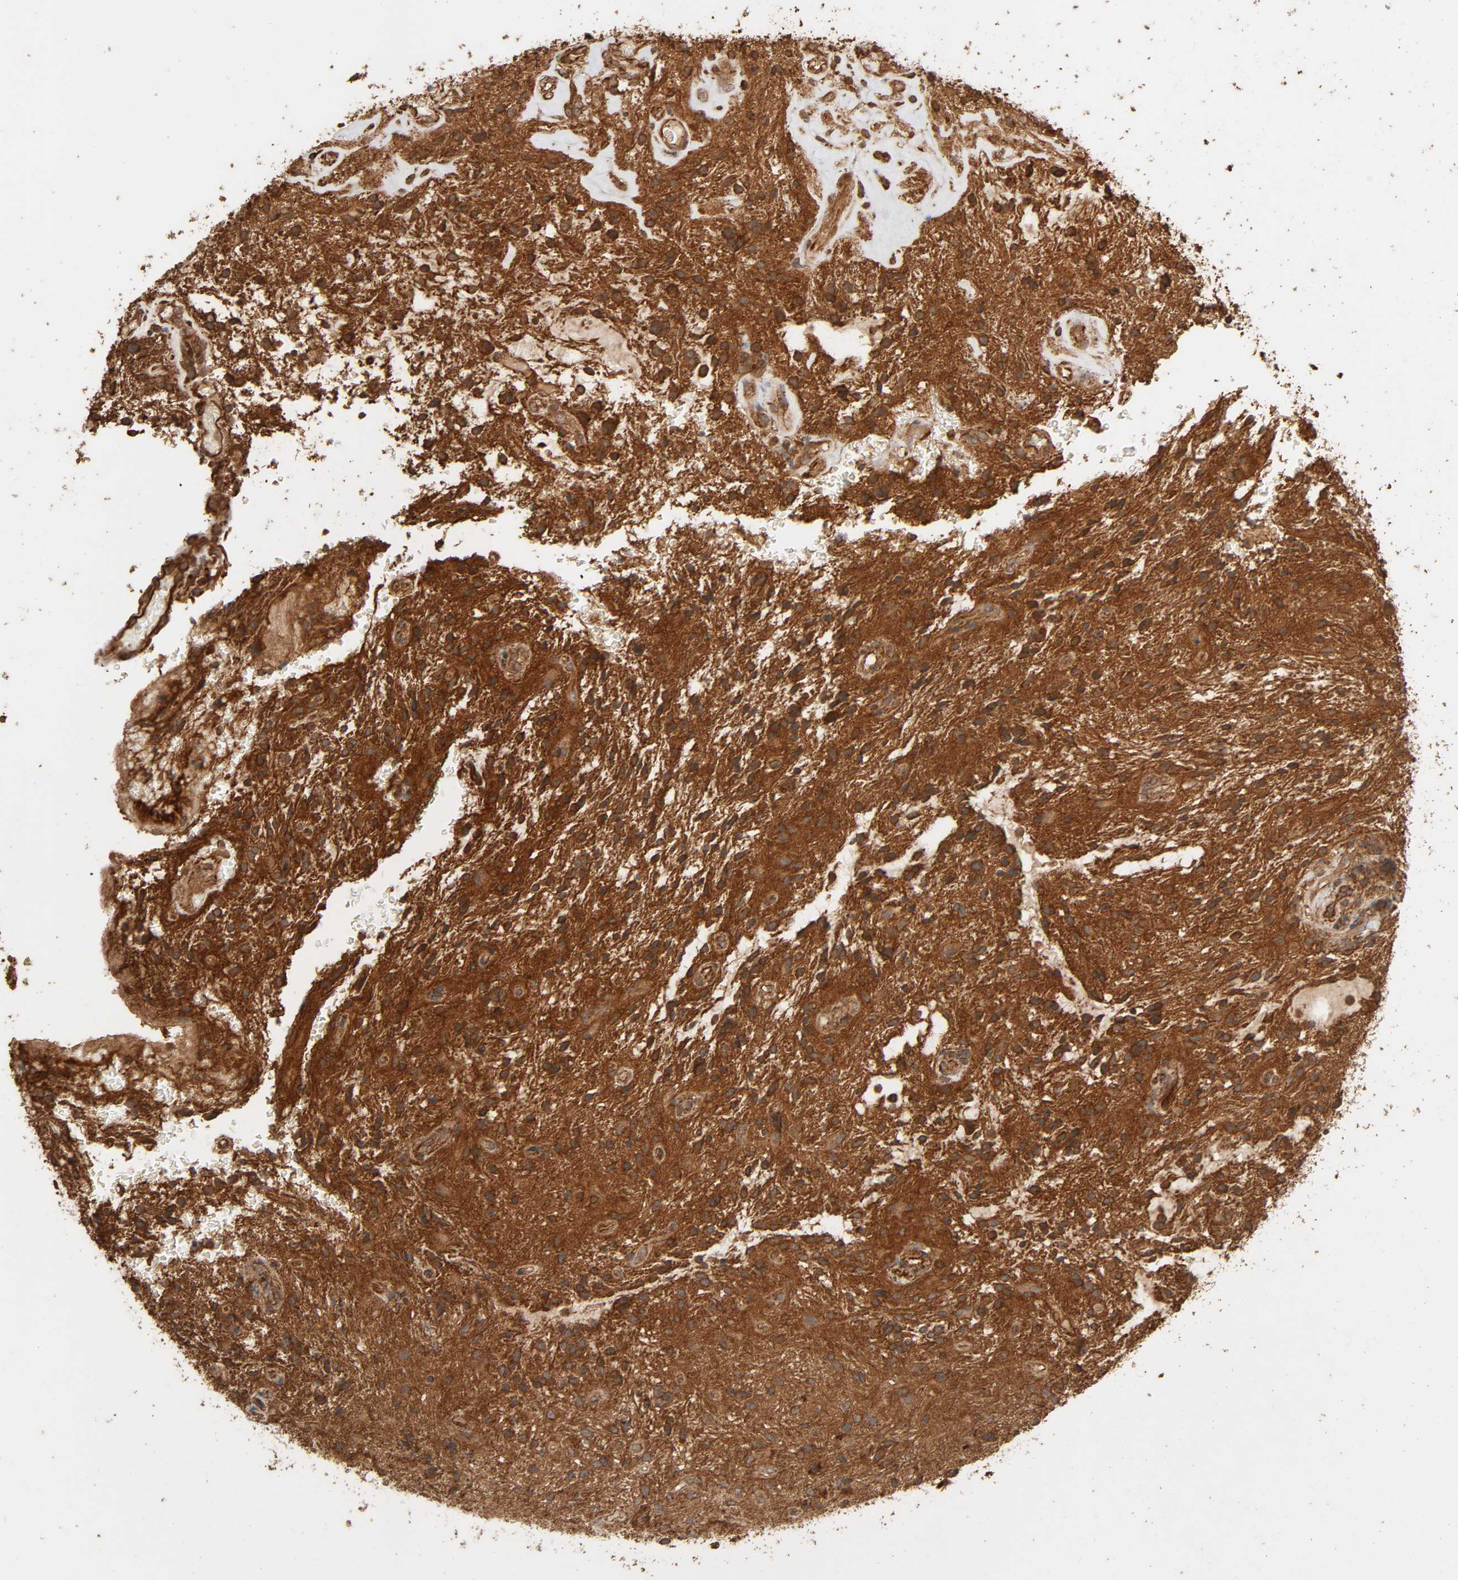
{"staining": {"intensity": "strong", "quantity": ">75%", "location": "cytoplasmic/membranous"}, "tissue": "glioma", "cell_type": "Tumor cells", "image_type": "cancer", "snomed": [{"axis": "morphology", "description": "Glioma, malignant, NOS"}, {"axis": "topography", "description": "Cerebellum"}], "caption": "An image of human malignant glioma stained for a protein demonstrates strong cytoplasmic/membranous brown staining in tumor cells.", "gene": "RPS6KA6", "patient": {"sex": "female", "age": 10}}